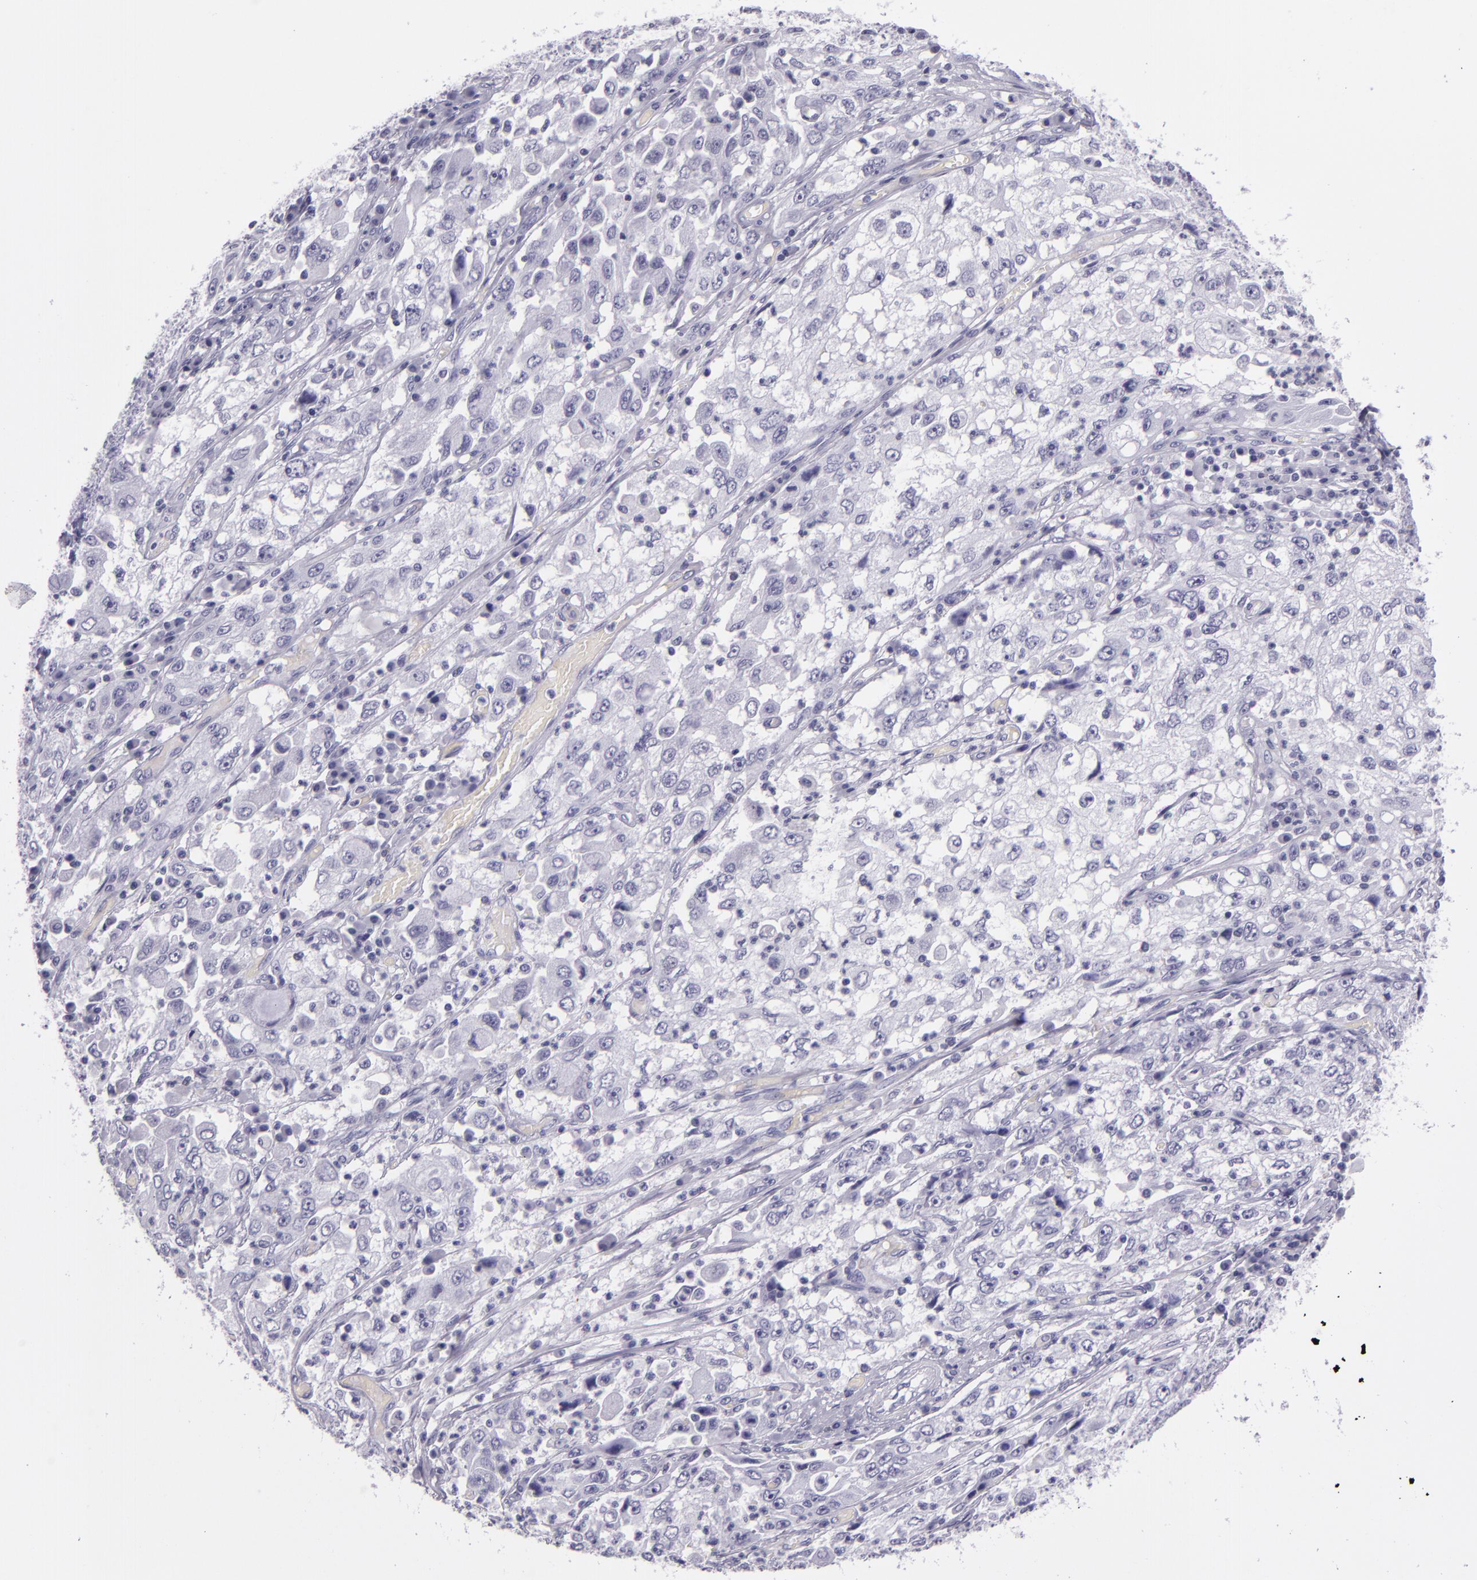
{"staining": {"intensity": "negative", "quantity": "none", "location": "none"}, "tissue": "cervical cancer", "cell_type": "Tumor cells", "image_type": "cancer", "snomed": [{"axis": "morphology", "description": "Squamous cell carcinoma, NOS"}, {"axis": "topography", "description": "Cervix"}], "caption": "The histopathology image reveals no significant positivity in tumor cells of cervical cancer. Brightfield microscopy of IHC stained with DAB (brown) and hematoxylin (blue), captured at high magnification.", "gene": "CR2", "patient": {"sex": "female", "age": 36}}